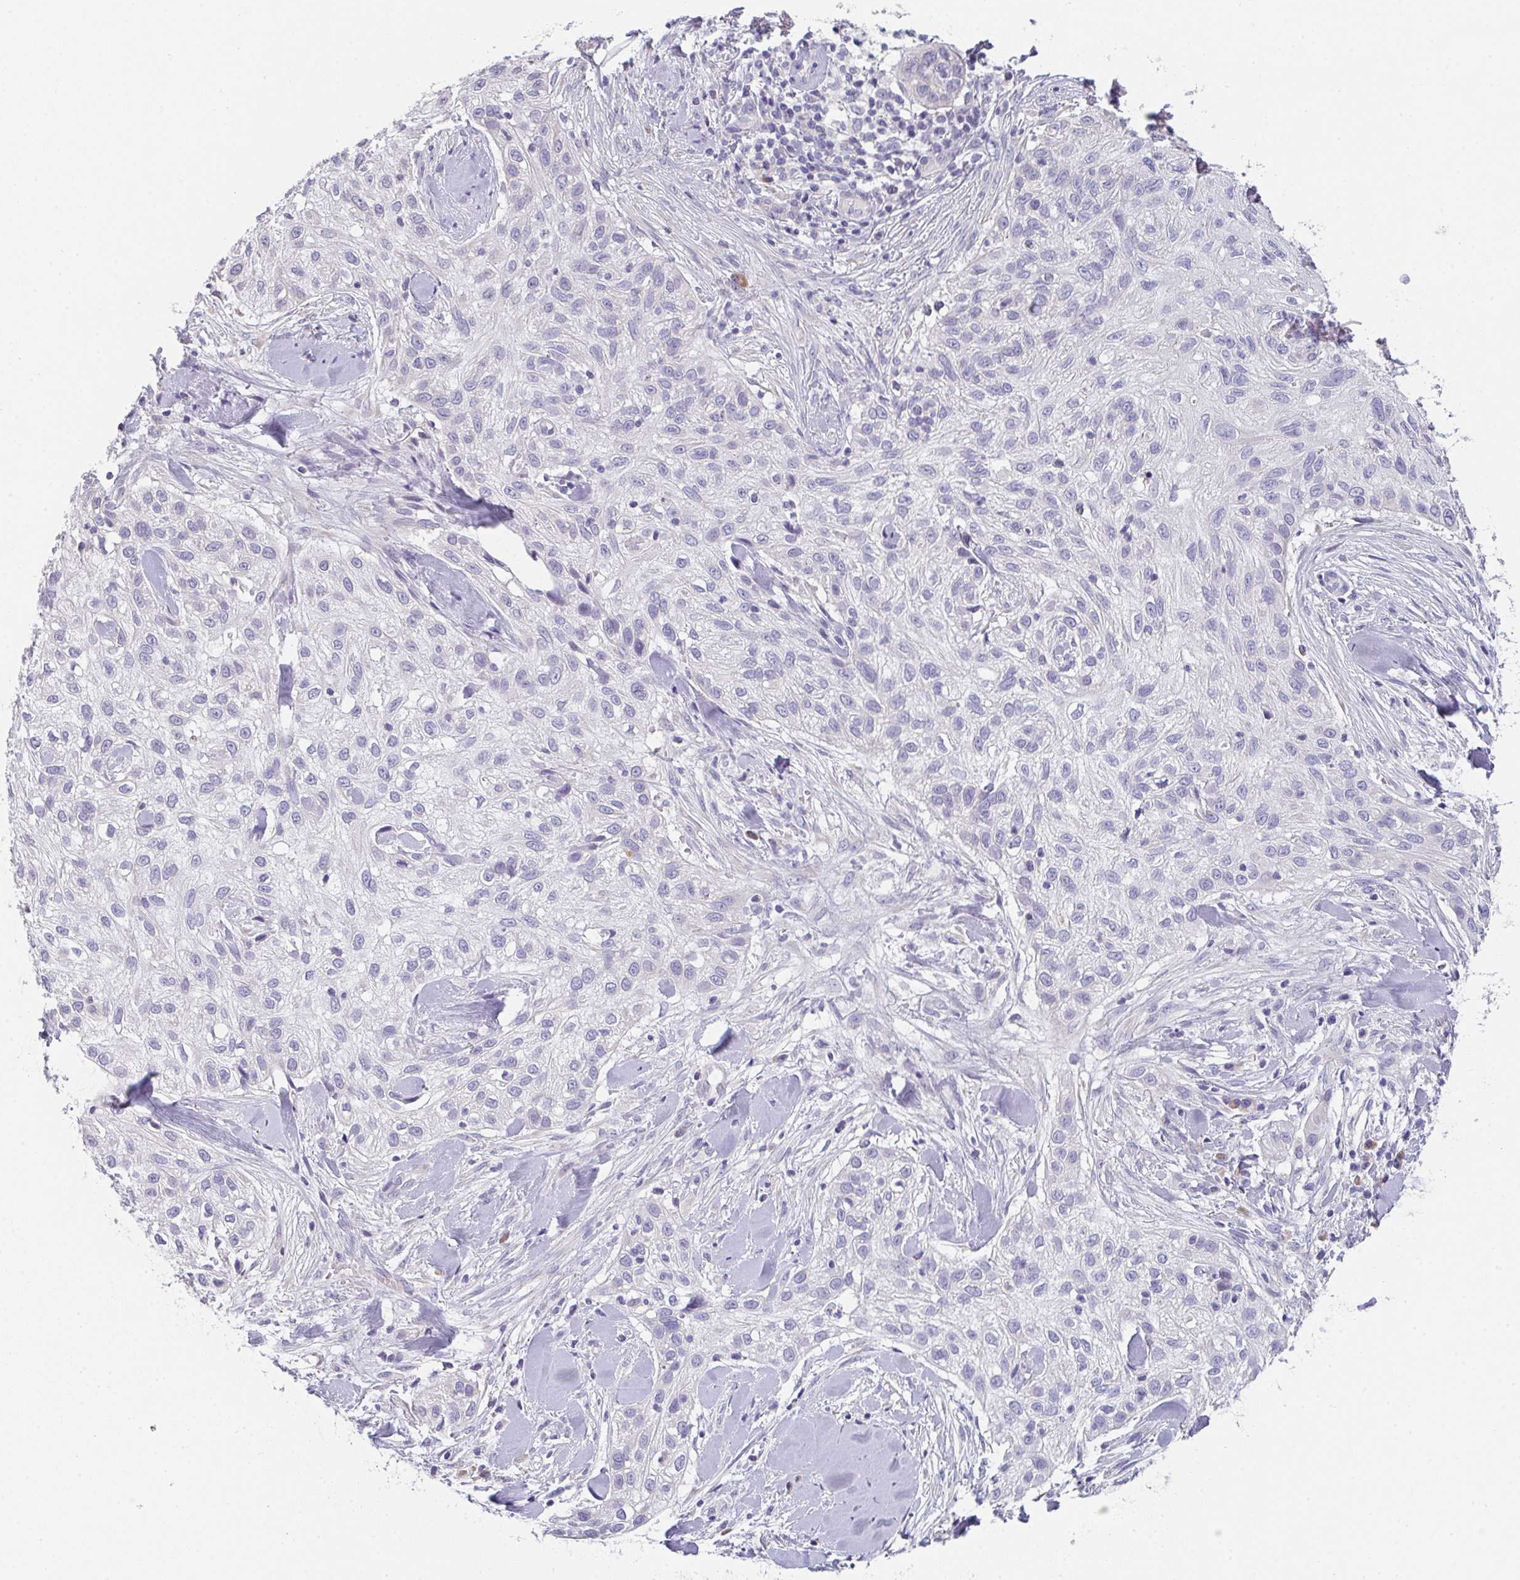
{"staining": {"intensity": "negative", "quantity": "none", "location": "none"}, "tissue": "skin cancer", "cell_type": "Tumor cells", "image_type": "cancer", "snomed": [{"axis": "morphology", "description": "Squamous cell carcinoma, NOS"}, {"axis": "topography", "description": "Skin"}], "caption": "Image shows no significant protein expression in tumor cells of skin cancer (squamous cell carcinoma). (Brightfield microscopy of DAB (3,3'-diaminobenzidine) immunohistochemistry (IHC) at high magnification).", "gene": "CACNA1S", "patient": {"sex": "male", "age": 82}}